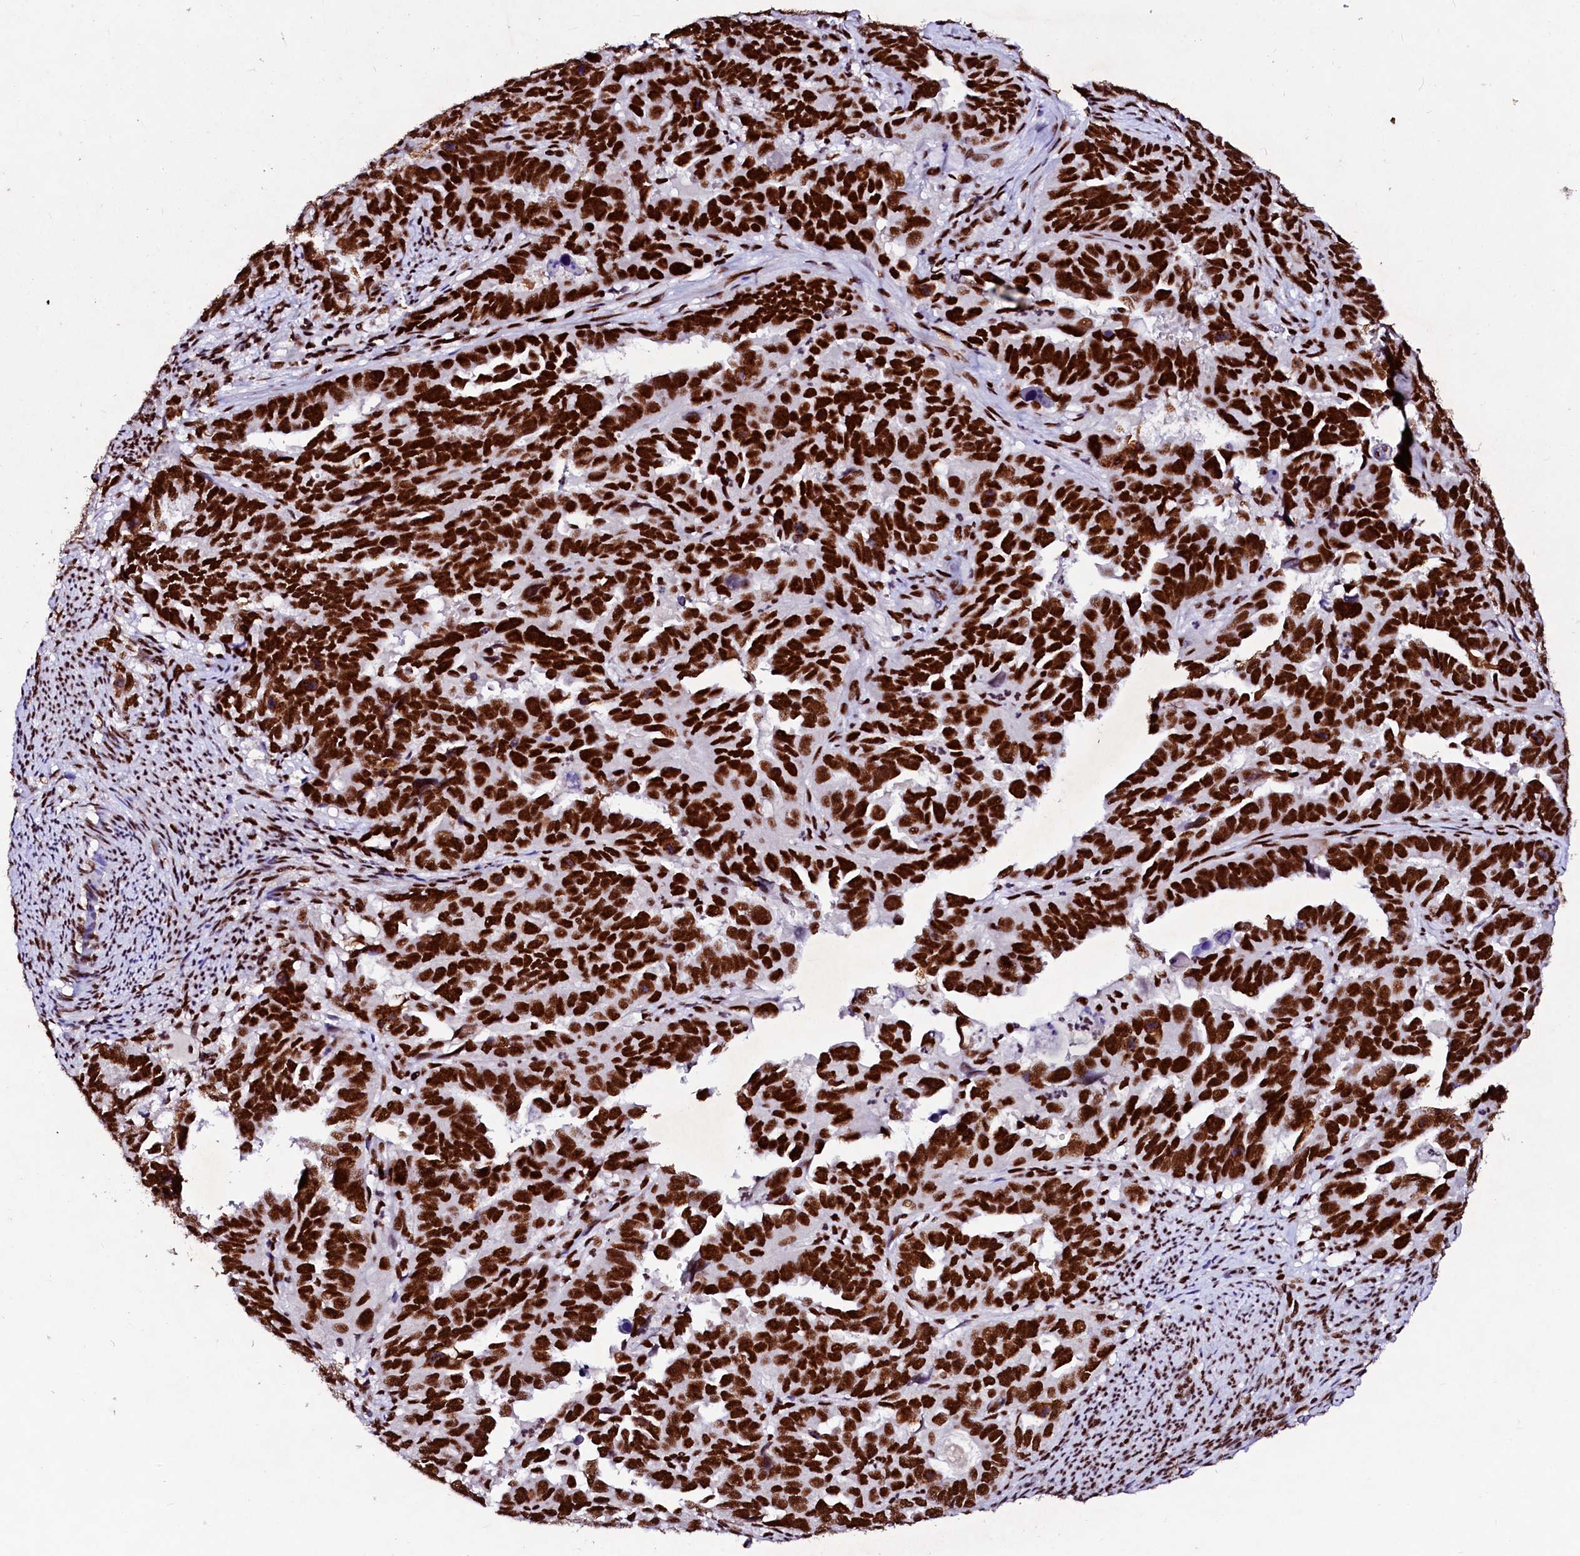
{"staining": {"intensity": "strong", "quantity": ">75%", "location": "nuclear"}, "tissue": "endometrial cancer", "cell_type": "Tumor cells", "image_type": "cancer", "snomed": [{"axis": "morphology", "description": "Adenocarcinoma, NOS"}, {"axis": "topography", "description": "Endometrium"}], "caption": "A photomicrograph of human endometrial cancer (adenocarcinoma) stained for a protein demonstrates strong nuclear brown staining in tumor cells.", "gene": "CPSF6", "patient": {"sex": "female", "age": 65}}